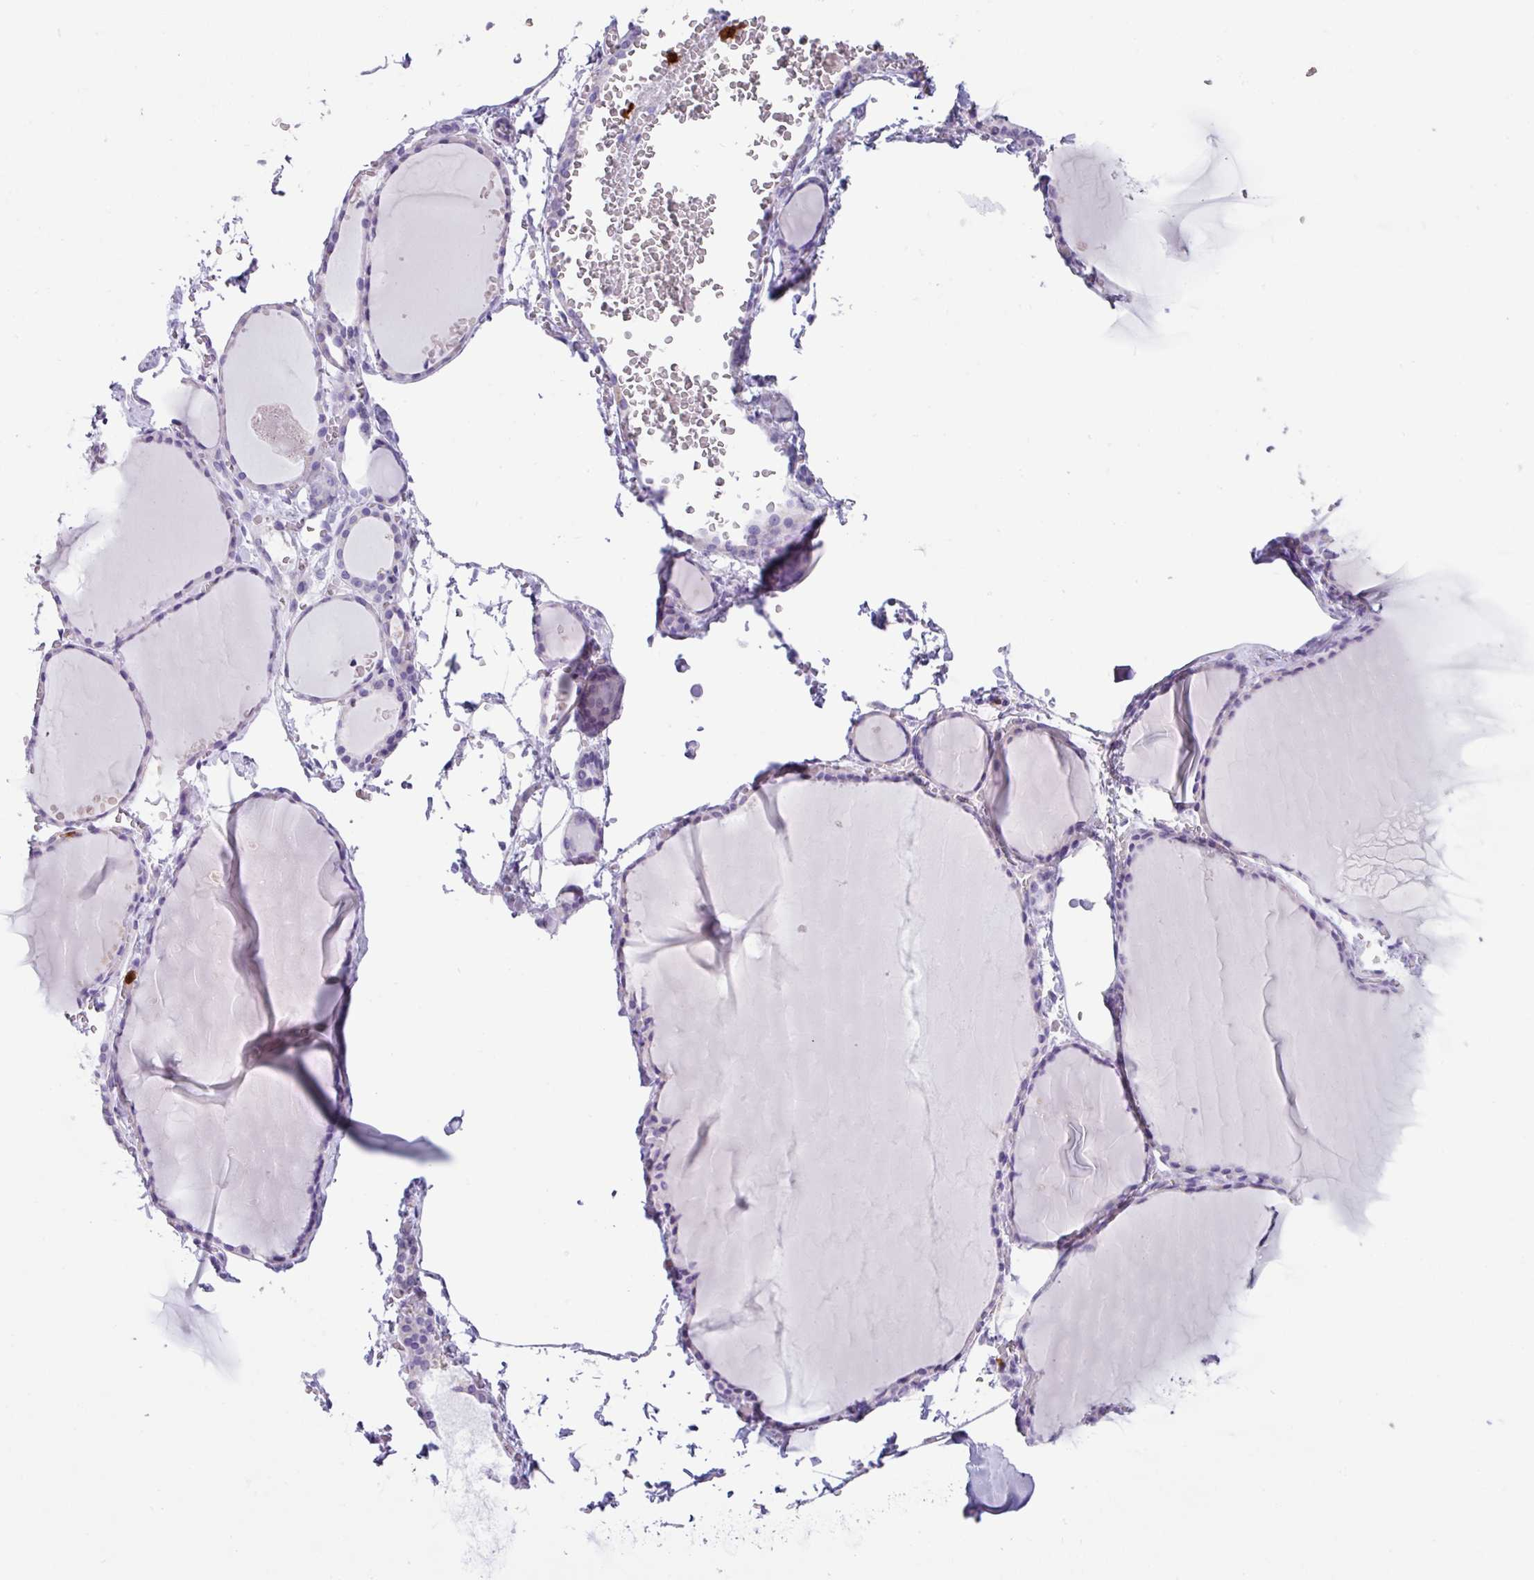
{"staining": {"intensity": "negative", "quantity": "none", "location": "none"}, "tissue": "thyroid gland", "cell_type": "Glandular cells", "image_type": "normal", "snomed": [{"axis": "morphology", "description": "Normal tissue, NOS"}, {"axis": "topography", "description": "Thyroid gland"}], "caption": "The histopathology image reveals no staining of glandular cells in normal thyroid gland. Nuclei are stained in blue.", "gene": "SH2D3C", "patient": {"sex": "female", "age": 49}}